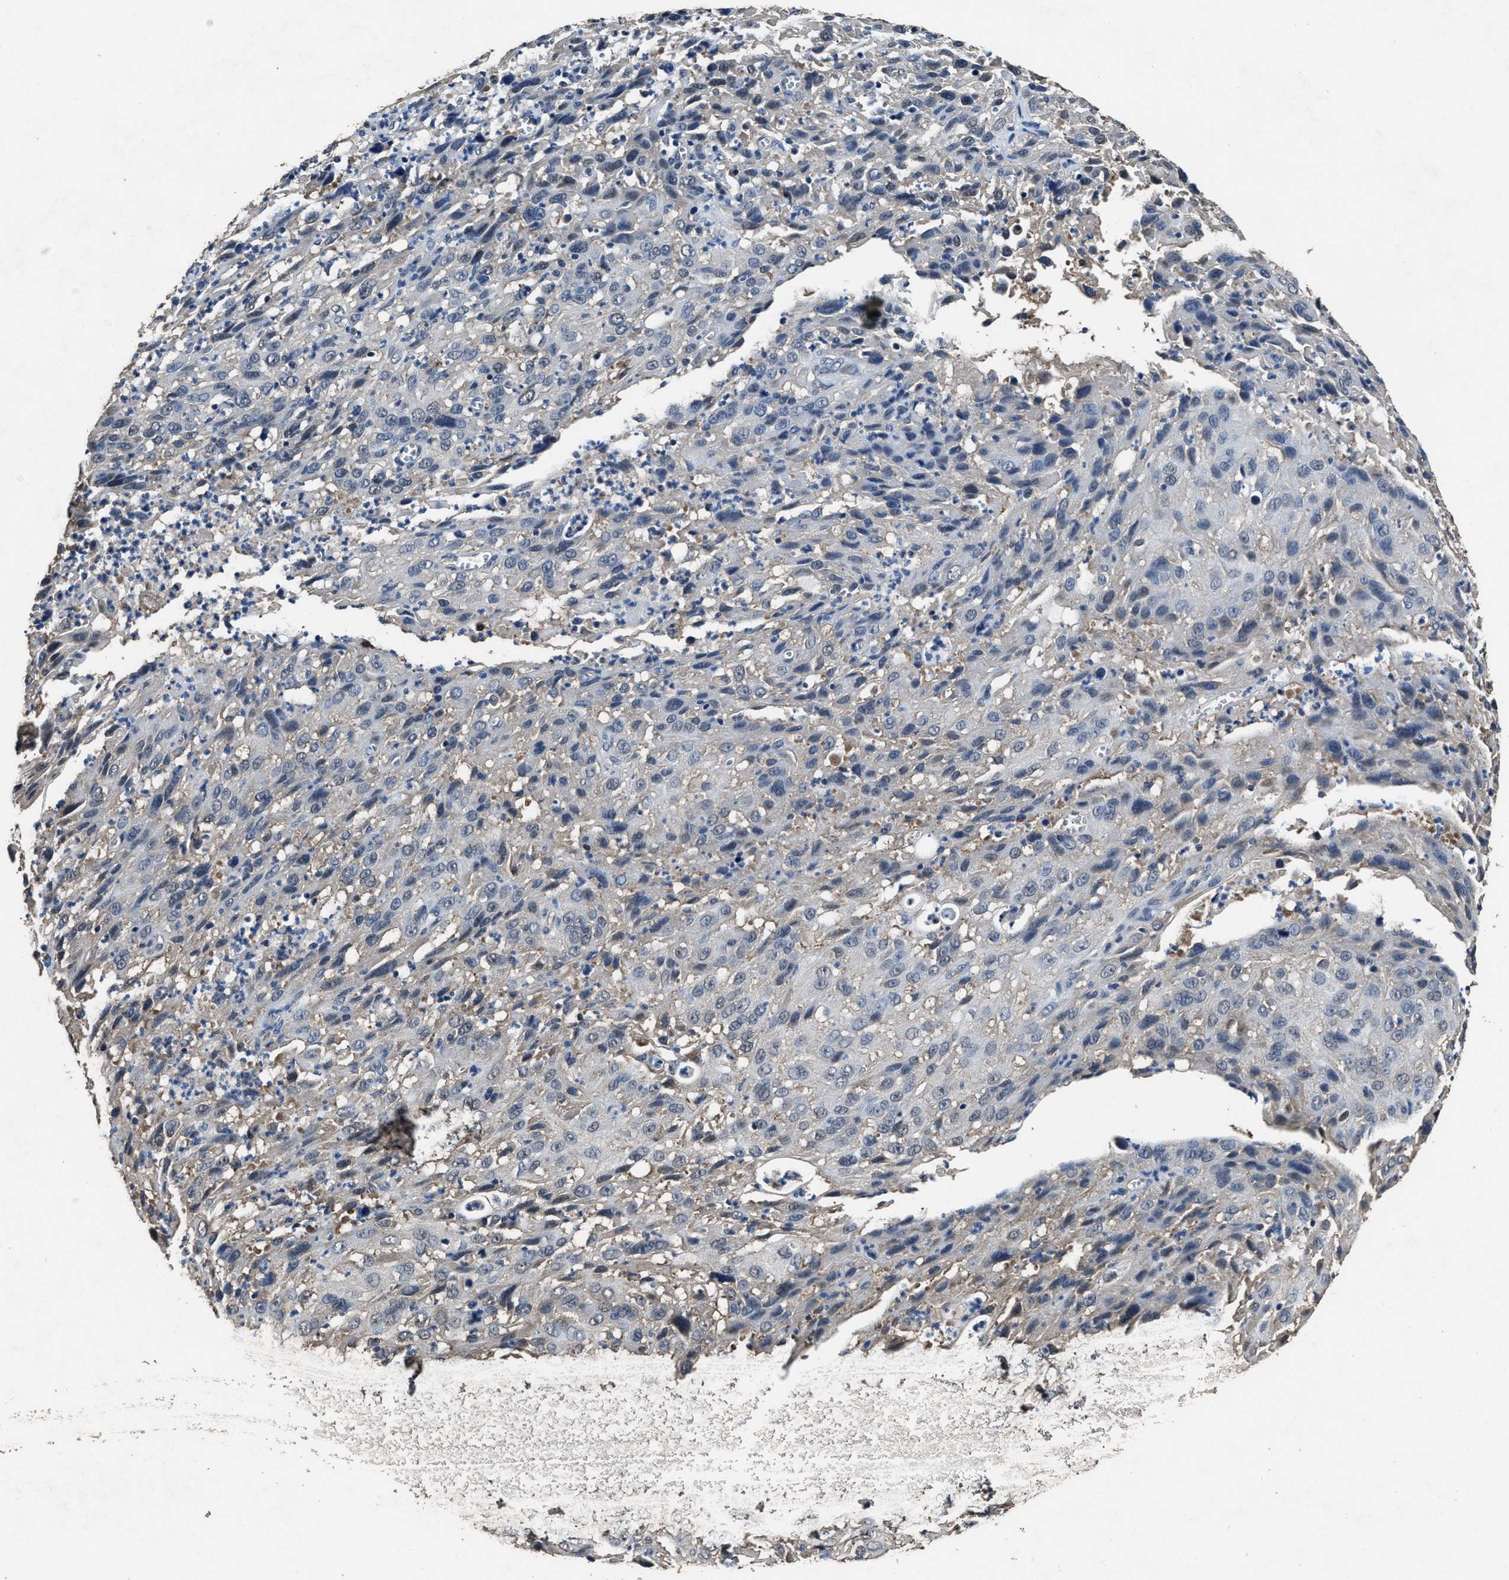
{"staining": {"intensity": "negative", "quantity": "none", "location": "none"}, "tissue": "cervical cancer", "cell_type": "Tumor cells", "image_type": "cancer", "snomed": [{"axis": "morphology", "description": "Squamous cell carcinoma, NOS"}, {"axis": "topography", "description": "Cervix"}], "caption": "This is a photomicrograph of IHC staining of squamous cell carcinoma (cervical), which shows no positivity in tumor cells. (DAB (3,3'-diaminobenzidine) immunohistochemistry (IHC) with hematoxylin counter stain).", "gene": "YWHAE", "patient": {"sex": "female", "age": 32}}